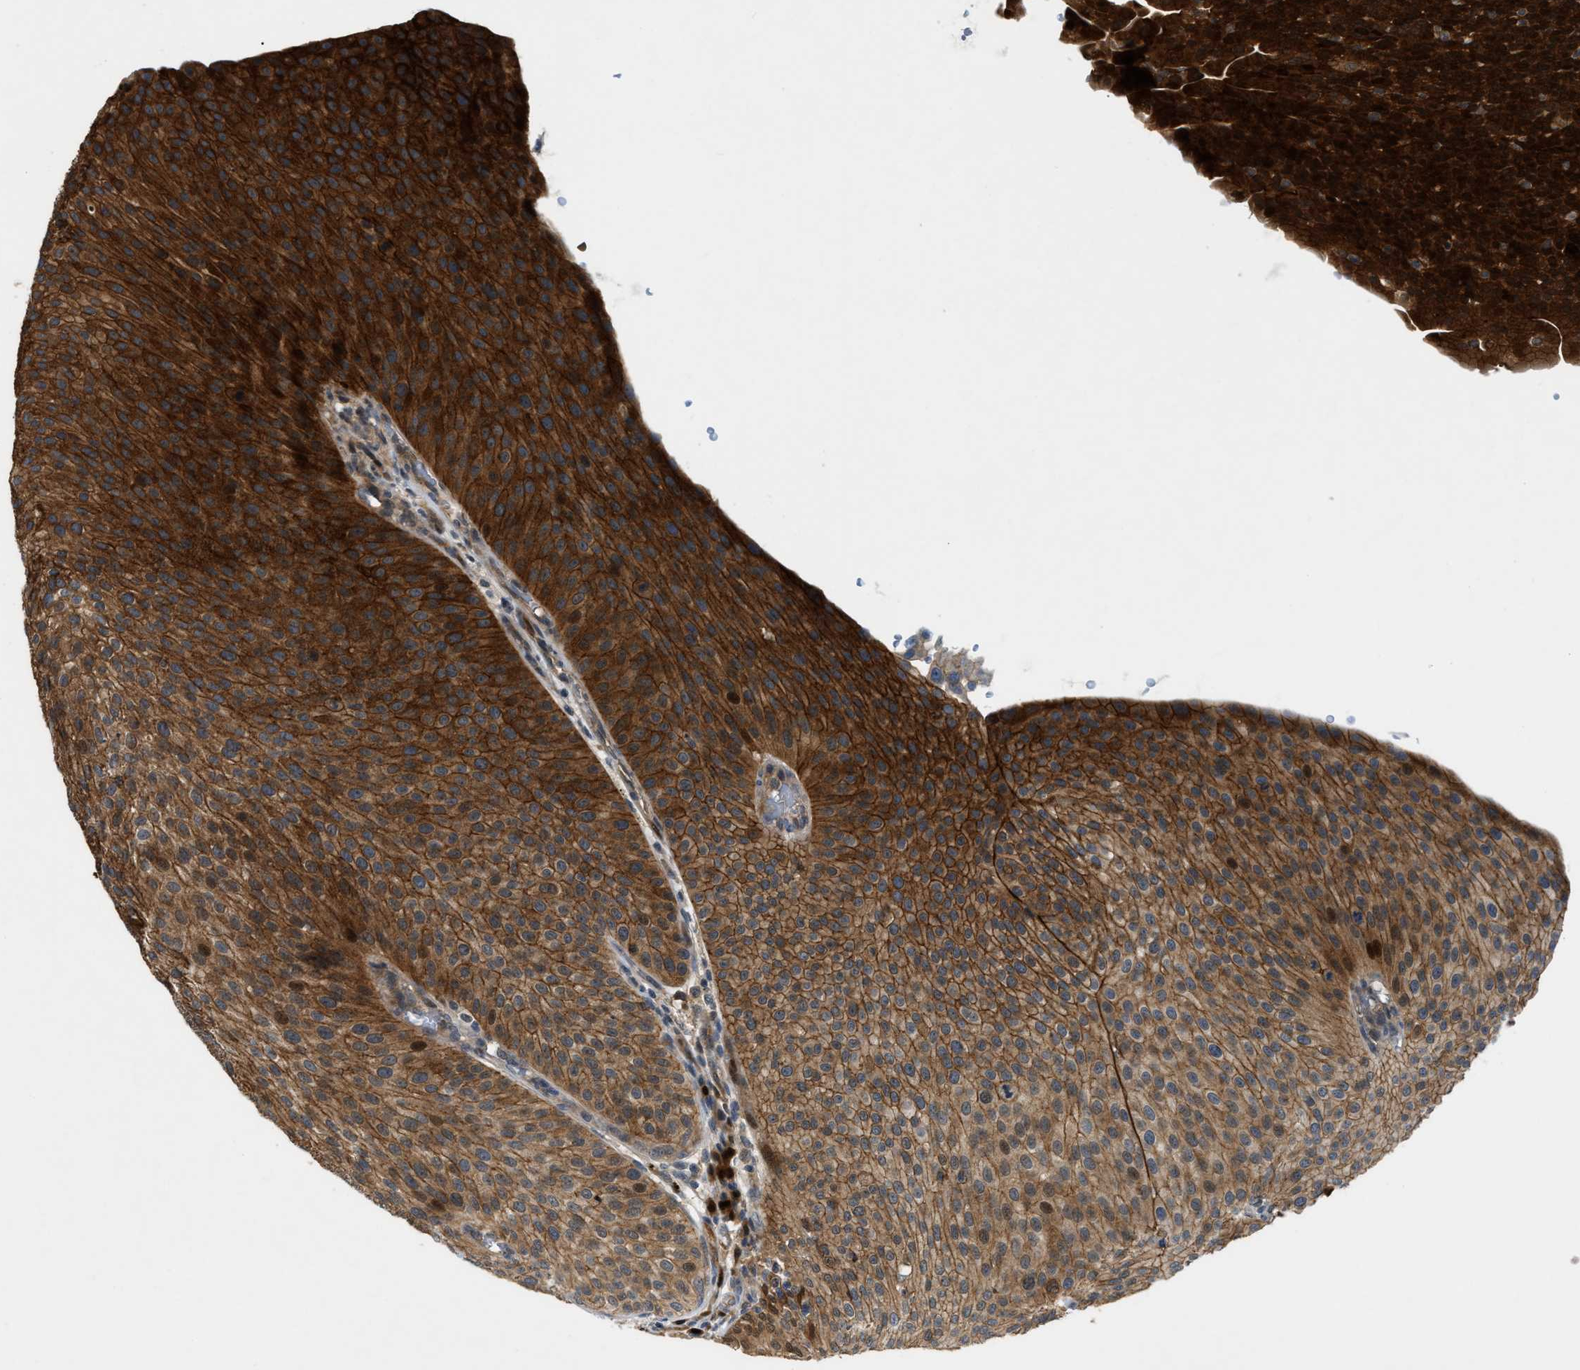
{"staining": {"intensity": "moderate", "quantity": ">75%", "location": "cytoplasmic/membranous,nuclear"}, "tissue": "urothelial cancer", "cell_type": "Tumor cells", "image_type": "cancer", "snomed": [{"axis": "morphology", "description": "Urothelial carcinoma, Low grade"}, {"axis": "topography", "description": "Smooth muscle"}, {"axis": "topography", "description": "Urinary bladder"}], "caption": "An immunohistochemistry photomicrograph of neoplastic tissue is shown. Protein staining in brown highlights moderate cytoplasmic/membranous and nuclear positivity in urothelial cancer within tumor cells.", "gene": "TRAK2", "patient": {"sex": "male", "age": 60}}